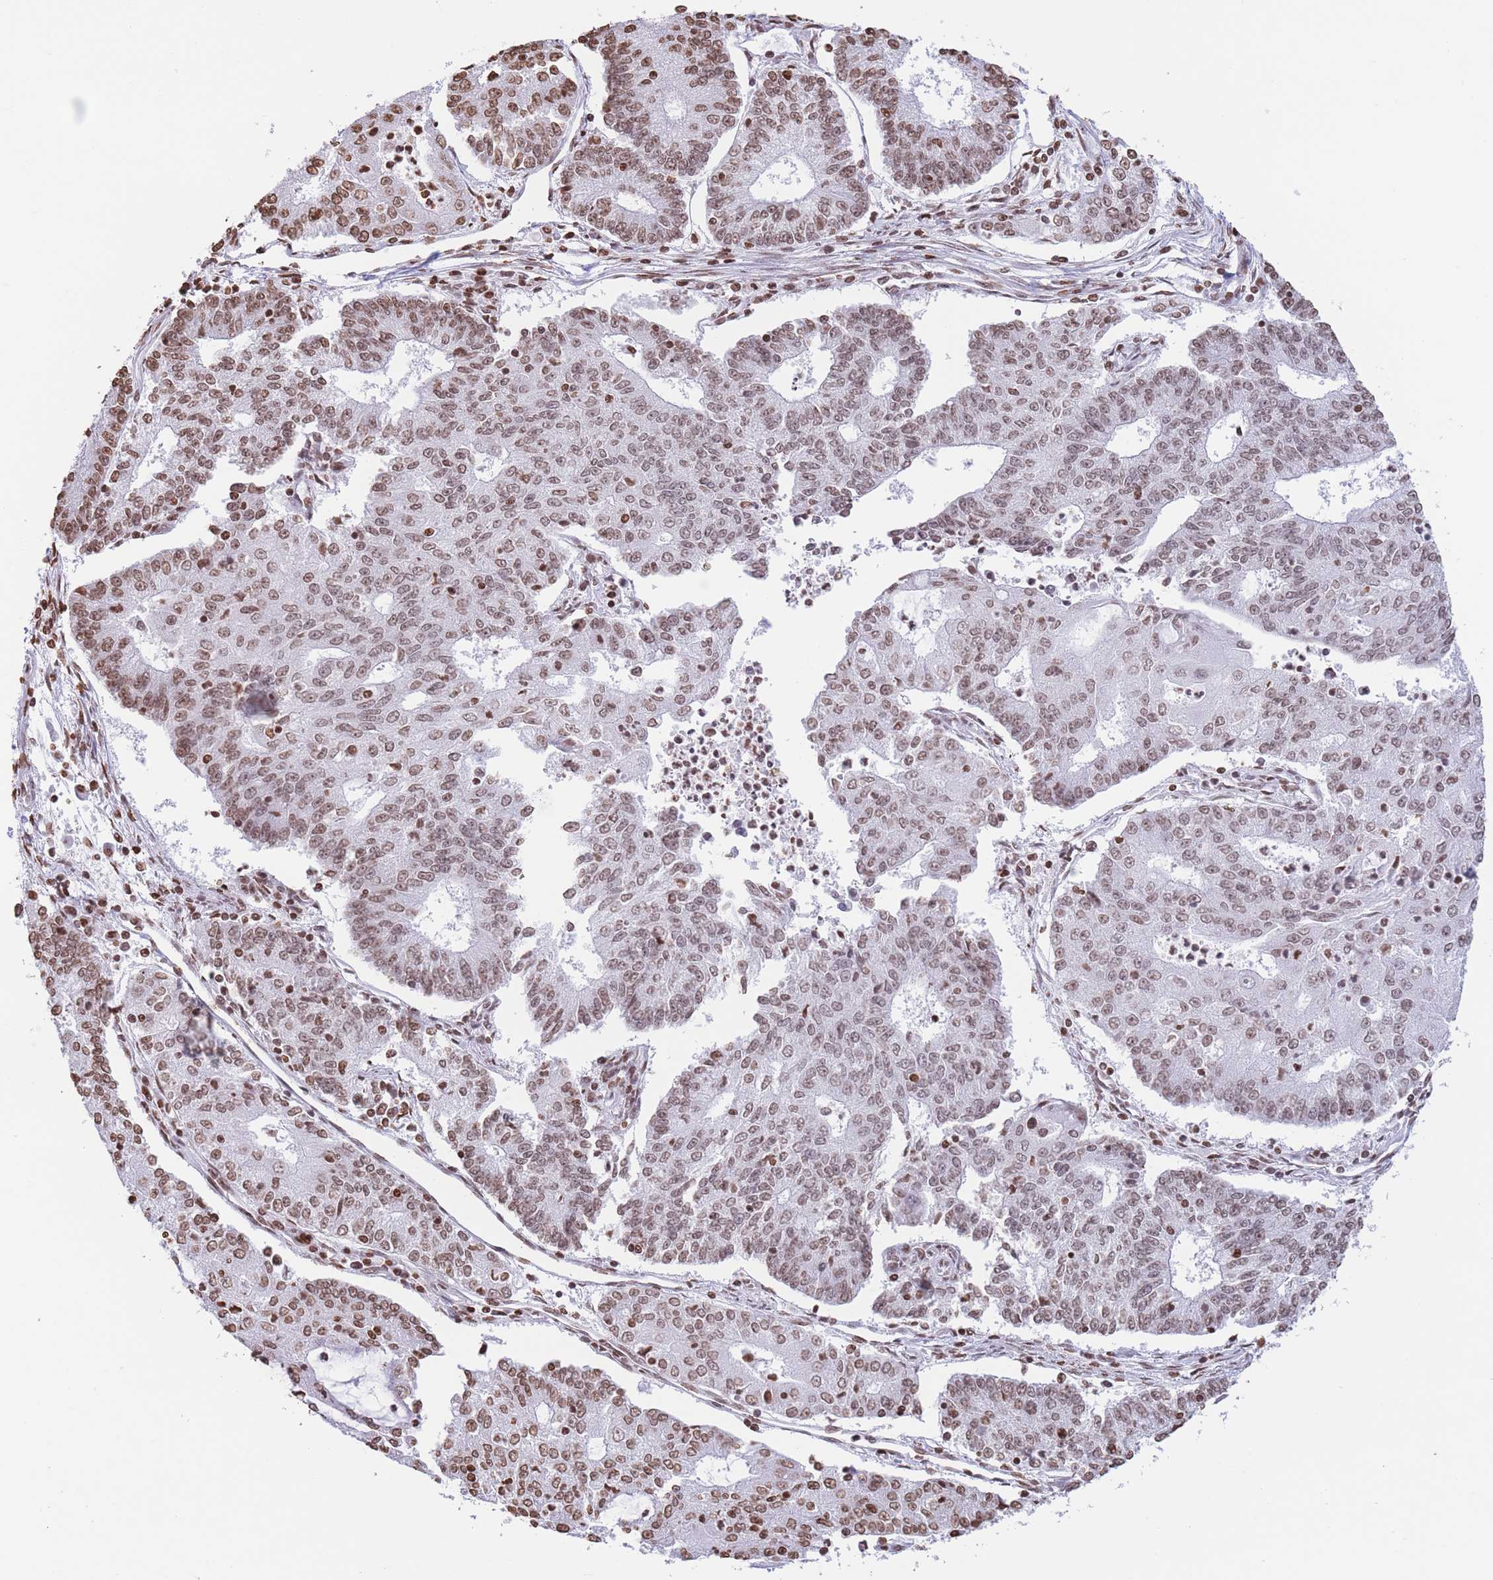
{"staining": {"intensity": "moderate", "quantity": ">75%", "location": "nuclear"}, "tissue": "endometrial cancer", "cell_type": "Tumor cells", "image_type": "cancer", "snomed": [{"axis": "morphology", "description": "Adenocarcinoma, NOS"}, {"axis": "topography", "description": "Endometrium"}], "caption": "IHC staining of adenocarcinoma (endometrial), which shows medium levels of moderate nuclear positivity in about >75% of tumor cells indicating moderate nuclear protein positivity. The staining was performed using DAB (3,3'-diaminobenzidine) (brown) for protein detection and nuclei were counterstained in hematoxylin (blue).", "gene": "H2BC11", "patient": {"sex": "female", "age": 56}}